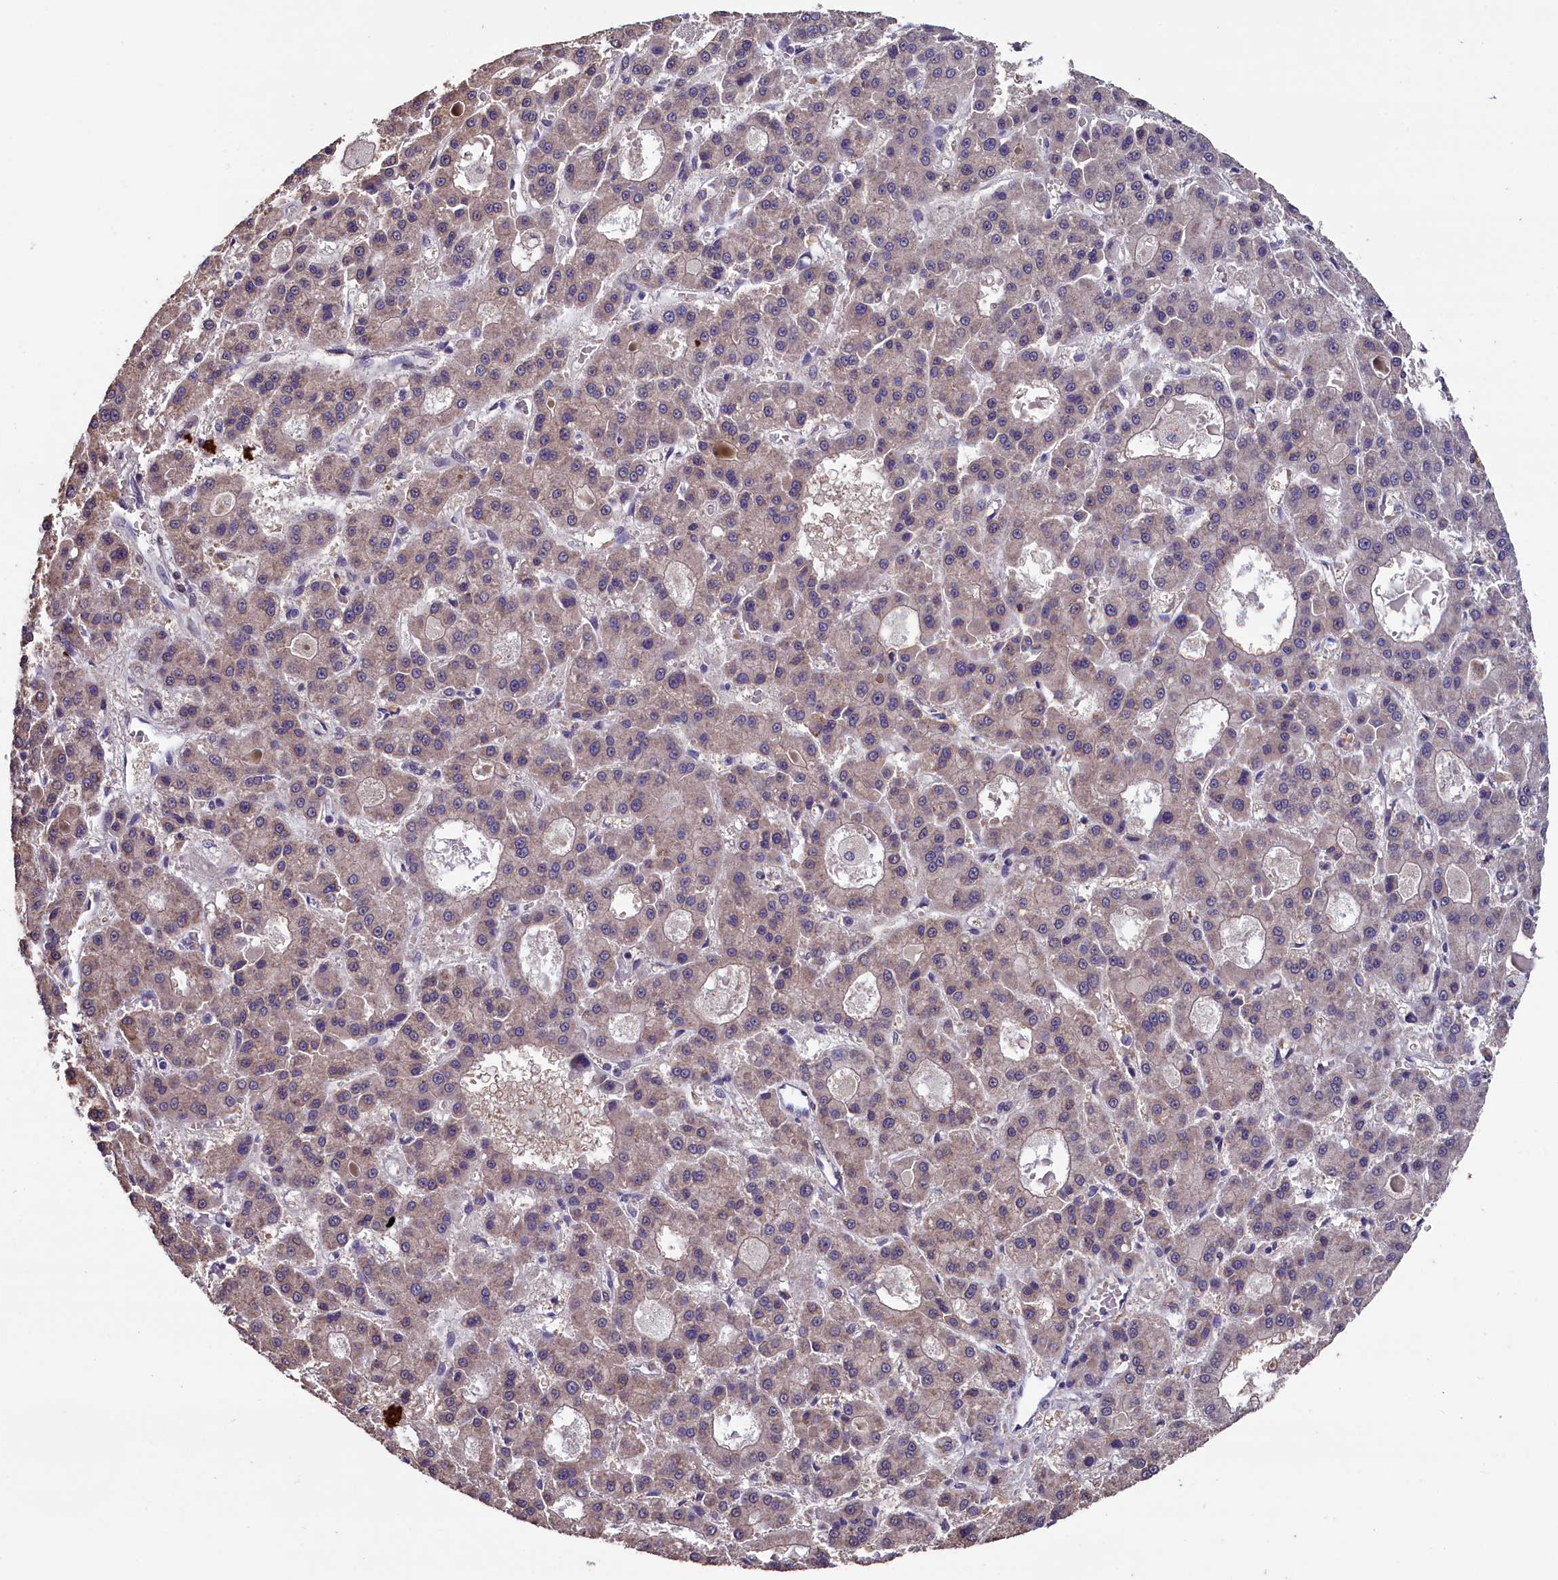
{"staining": {"intensity": "weak", "quantity": ">75%", "location": "cytoplasmic/membranous"}, "tissue": "liver cancer", "cell_type": "Tumor cells", "image_type": "cancer", "snomed": [{"axis": "morphology", "description": "Carcinoma, Hepatocellular, NOS"}, {"axis": "topography", "description": "Liver"}], "caption": "Immunohistochemical staining of human liver hepatocellular carcinoma demonstrates low levels of weak cytoplasmic/membranous staining in about >75% of tumor cells.", "gene": "SLC39A6", "patient": {"sex": "male", "age": 70}}